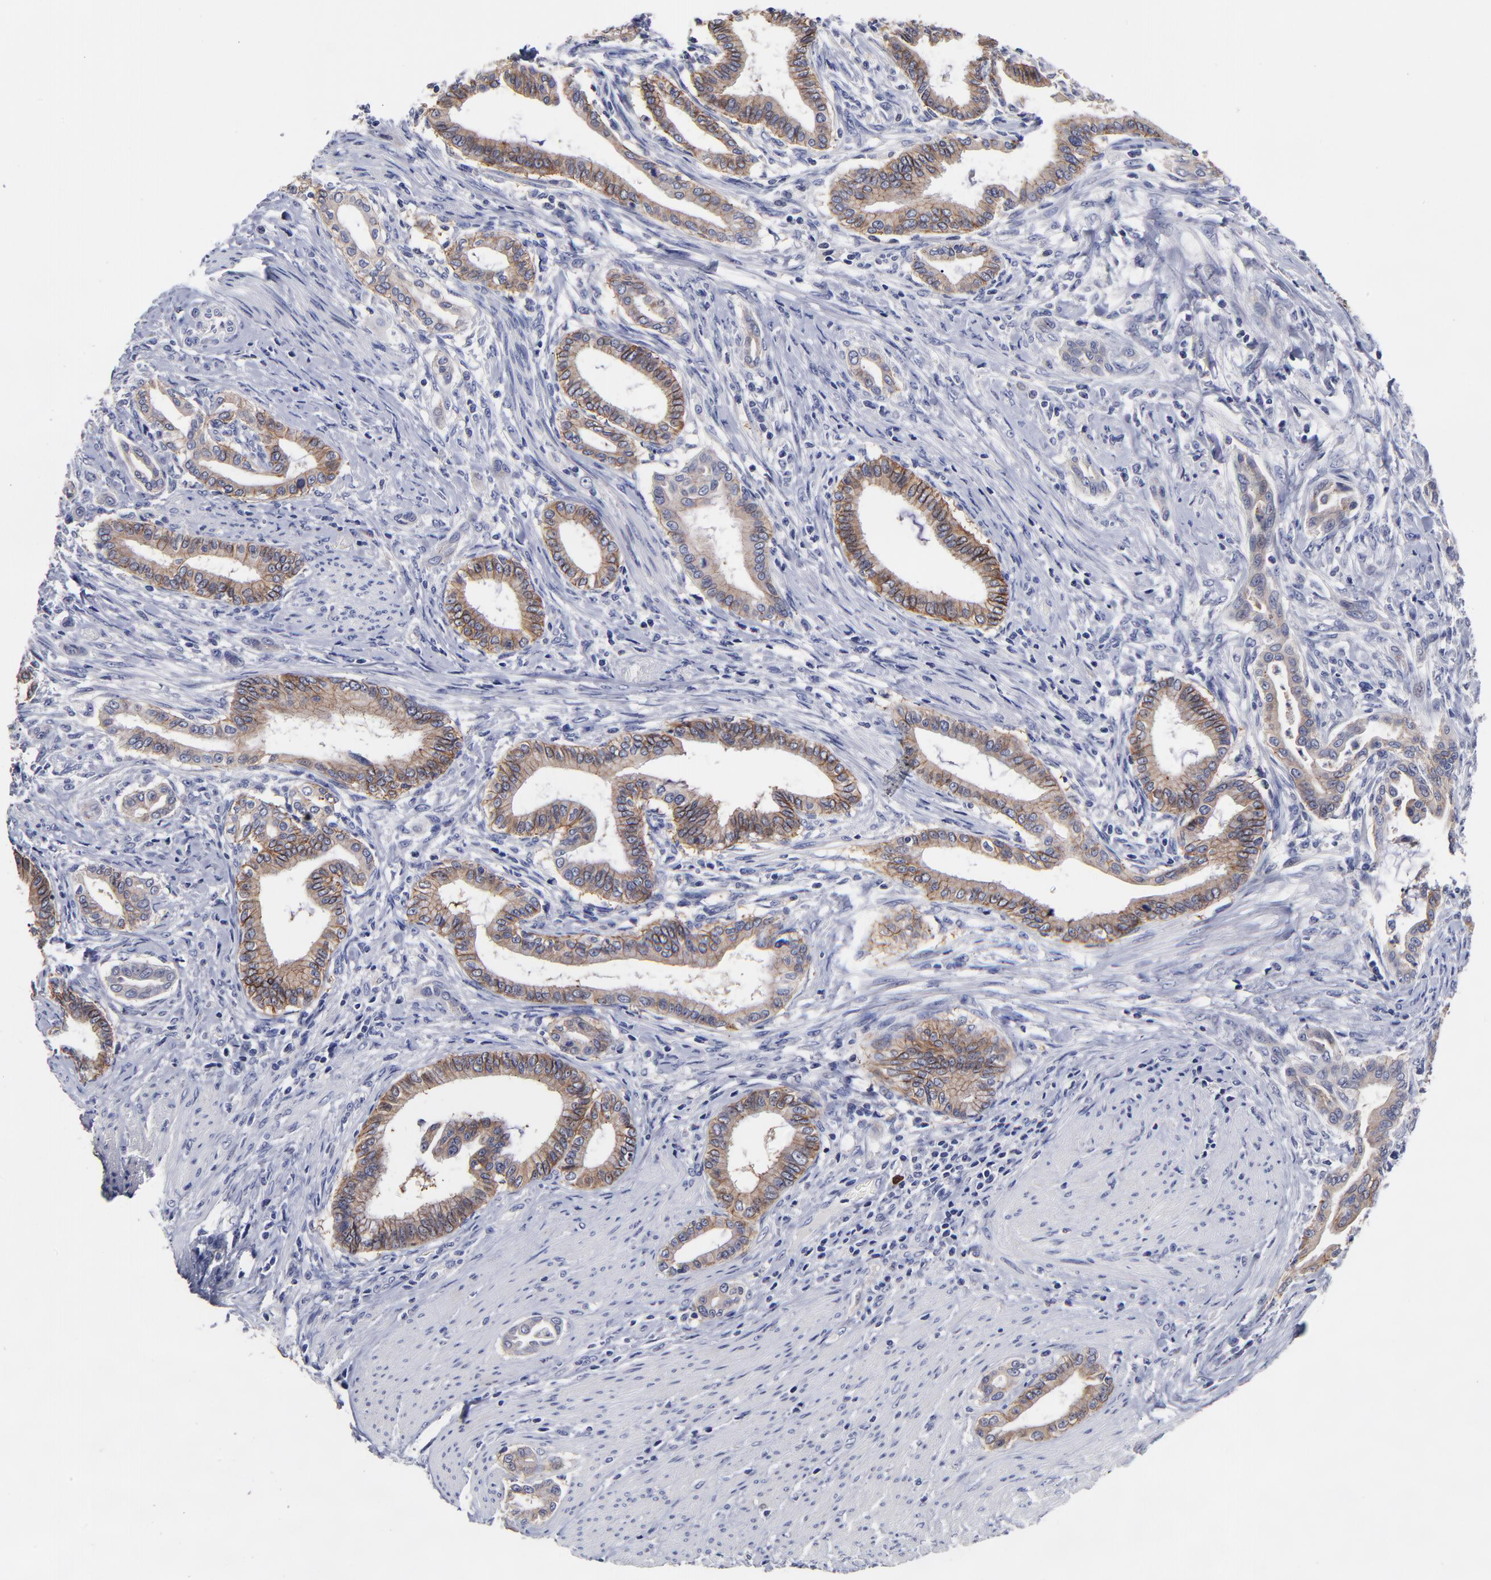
{"staining": {"intensity": "weak", "quantity": "25%-75%", "location": "cytoplasmic/membranous"}, "tissue": "pancreatic cancer", "cell_type": "Tumor cells", "image_type": "cancer", "snomed": [{"axis": "morphology", "description": "Adenocarcinoma, NOS"}, {"axis": "topography", "description": "Pancreas"}], "caption": "The image shows staining of pancreatic cancer (adenocarcinoma), revealing weak cytoplasmic/membranous protein positivity (brown color) within tumor cells.", "gene": "CXADR", "patient": {"sex": "female", "age": 64}}